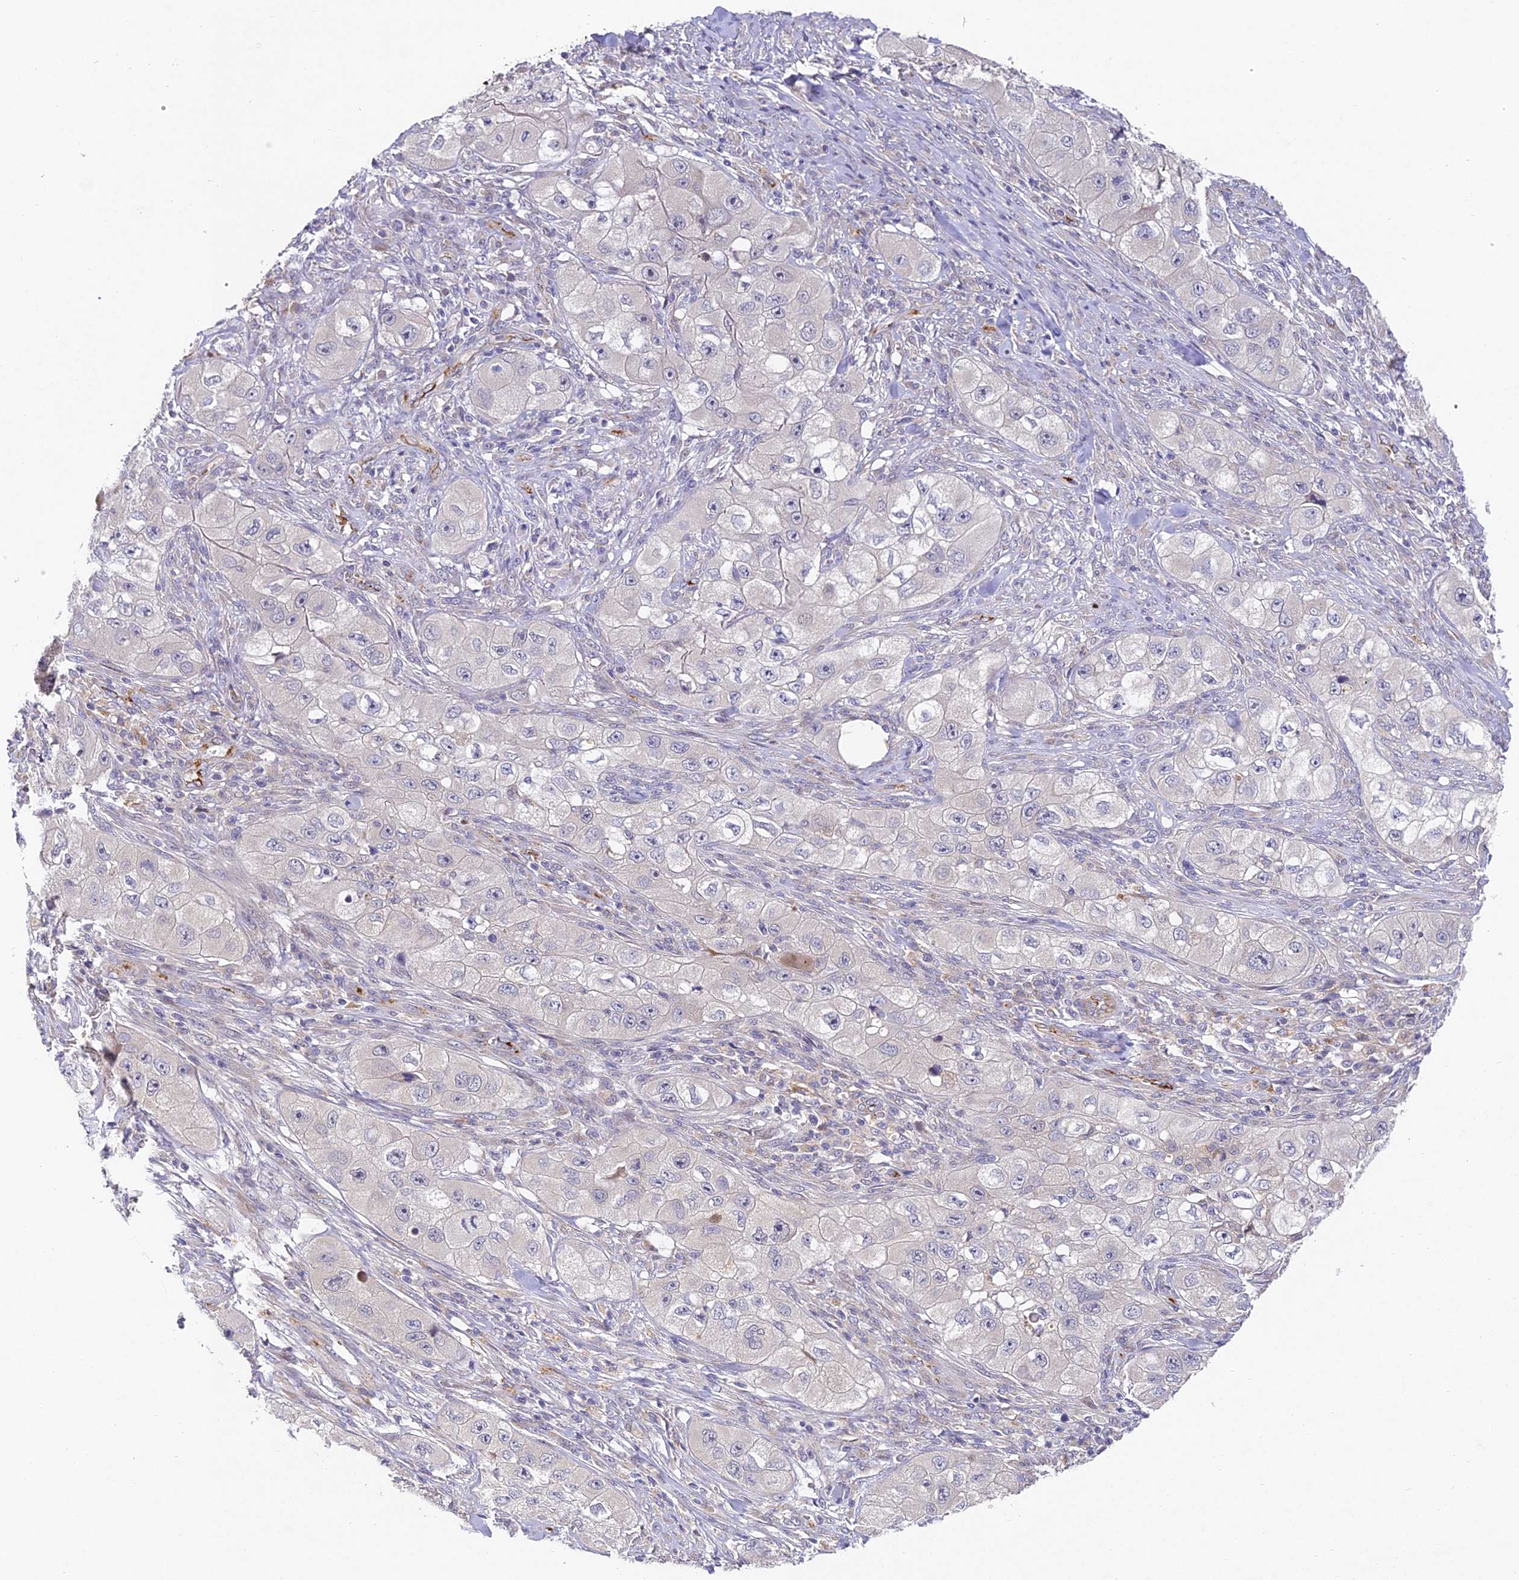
{"staining": {"intensity": "negative", "quantity": "none", "location": "none"}, "tissue": "skin cancer", "cell_type": "Tumor cells", "image_type": "cancer", "snomed": [{"axis": "morphology", "description": "Squamous cell carcinoma, NOS"}, {"axis": "topography", "description": "Skin"}, {"axis": "topography", "description": "Subcutis"}], "caption": "This is an immunohistochemistry histopathology image of human skin squamous cell carcinoma. There is no staining in tumor cells.", "gene": "DNAAF10", "patient": {"sex": "male", "age": 73}}